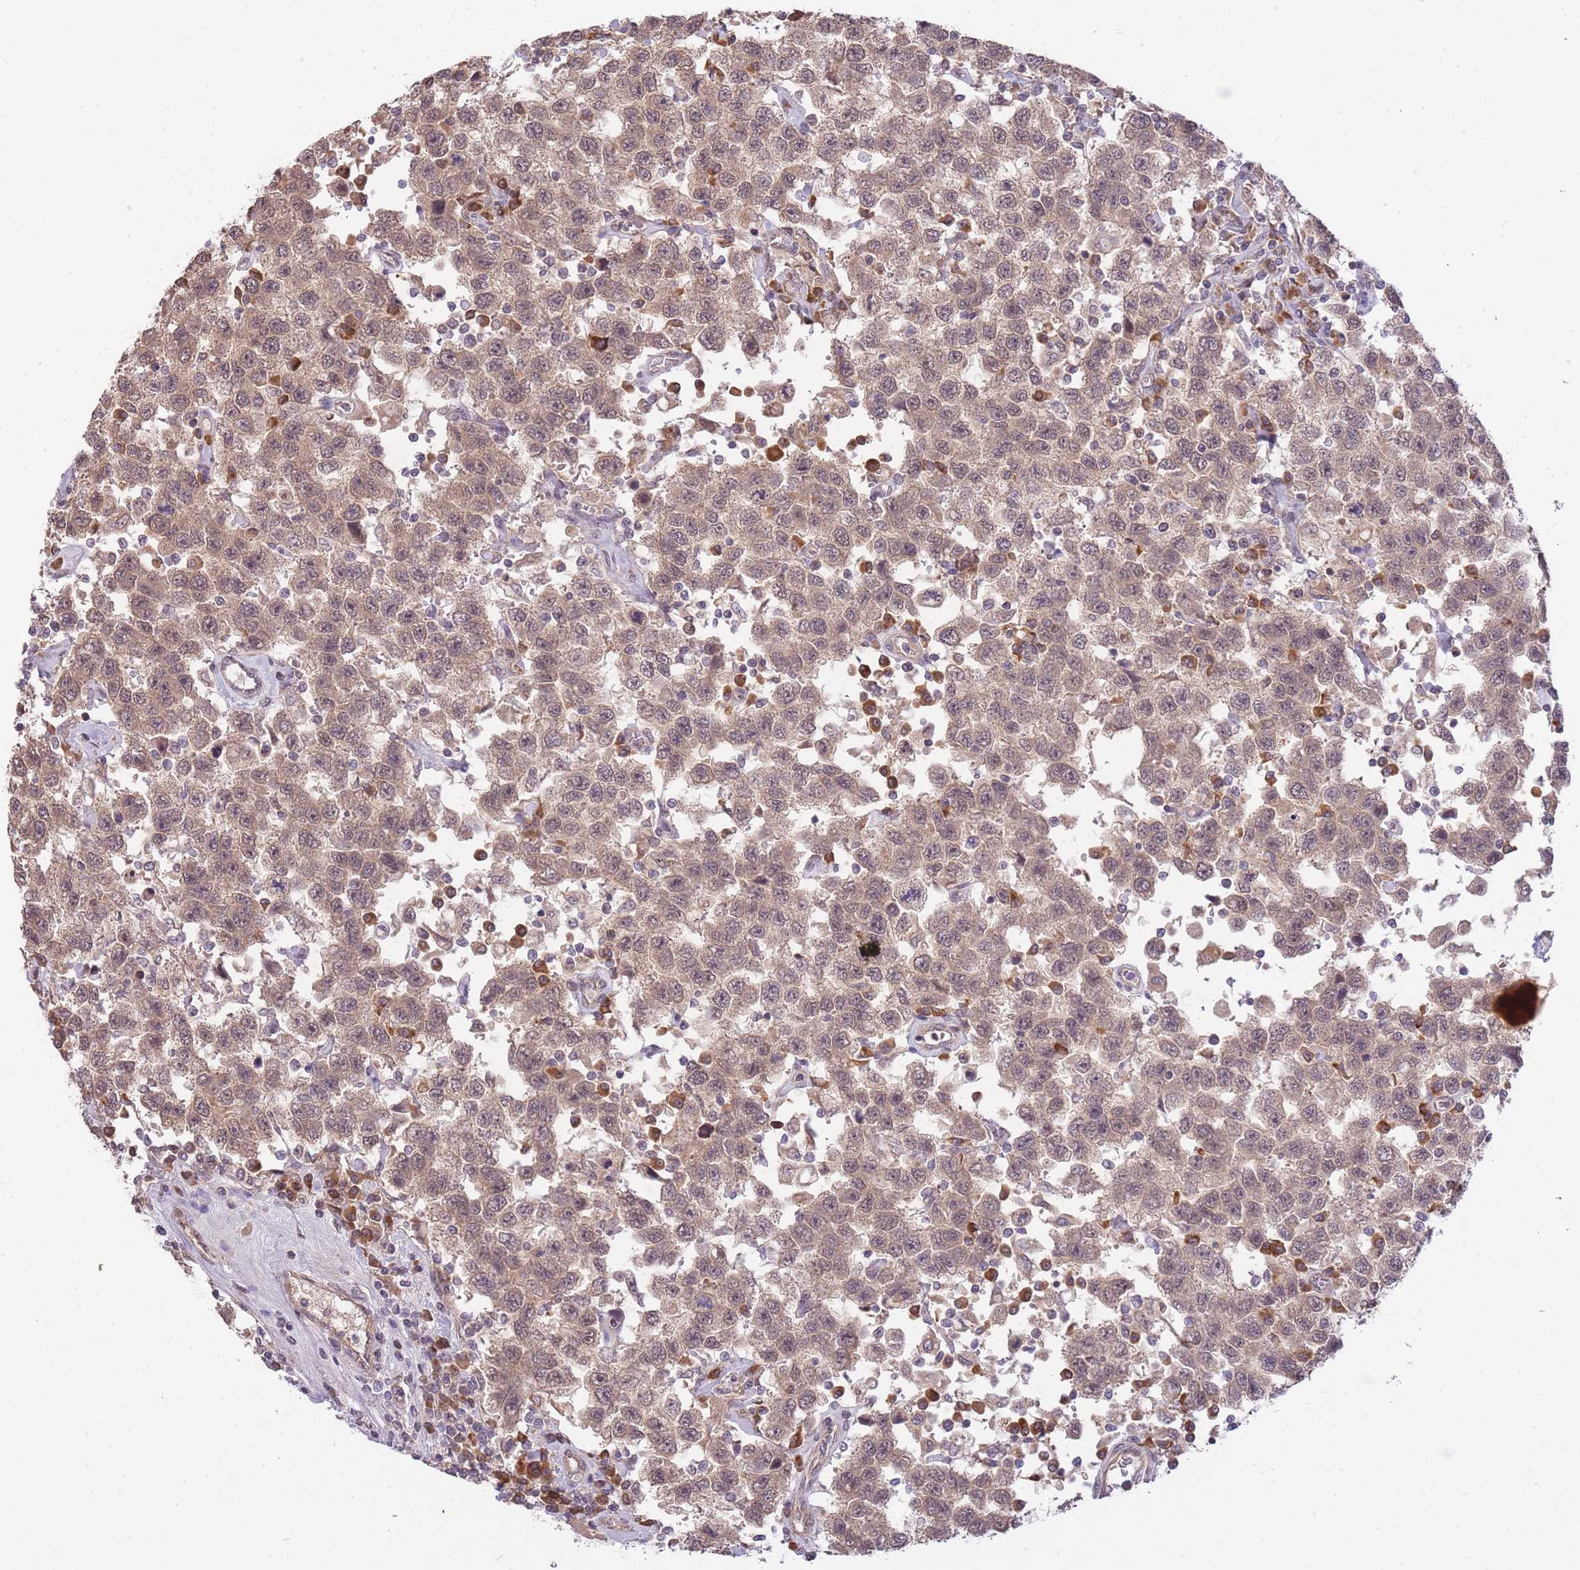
{"staining": {"intensity": "weak", "quantity": ">75%", "location": "cytoplasmic/membranous"}, "tissue": "testis cancer", "cell_type": "Tumor cells", "image_type": "cancer", "snomed": [{"axis": "morphology", "description": "Seminoma, NOS"}, {"axis": "topography", "description": "Testis"}], "caption": "Protein staining of testis seminoma tissue reveals weak cytoplasmic/membranous expression in approximately >75% of tumor cells. Using DAB (brown) and hematoxylin (blue) stains, captured at high magnification using brightfield microscopy.", "gene": "SMC6", "patient": {"sex": "male", "age": 41}}